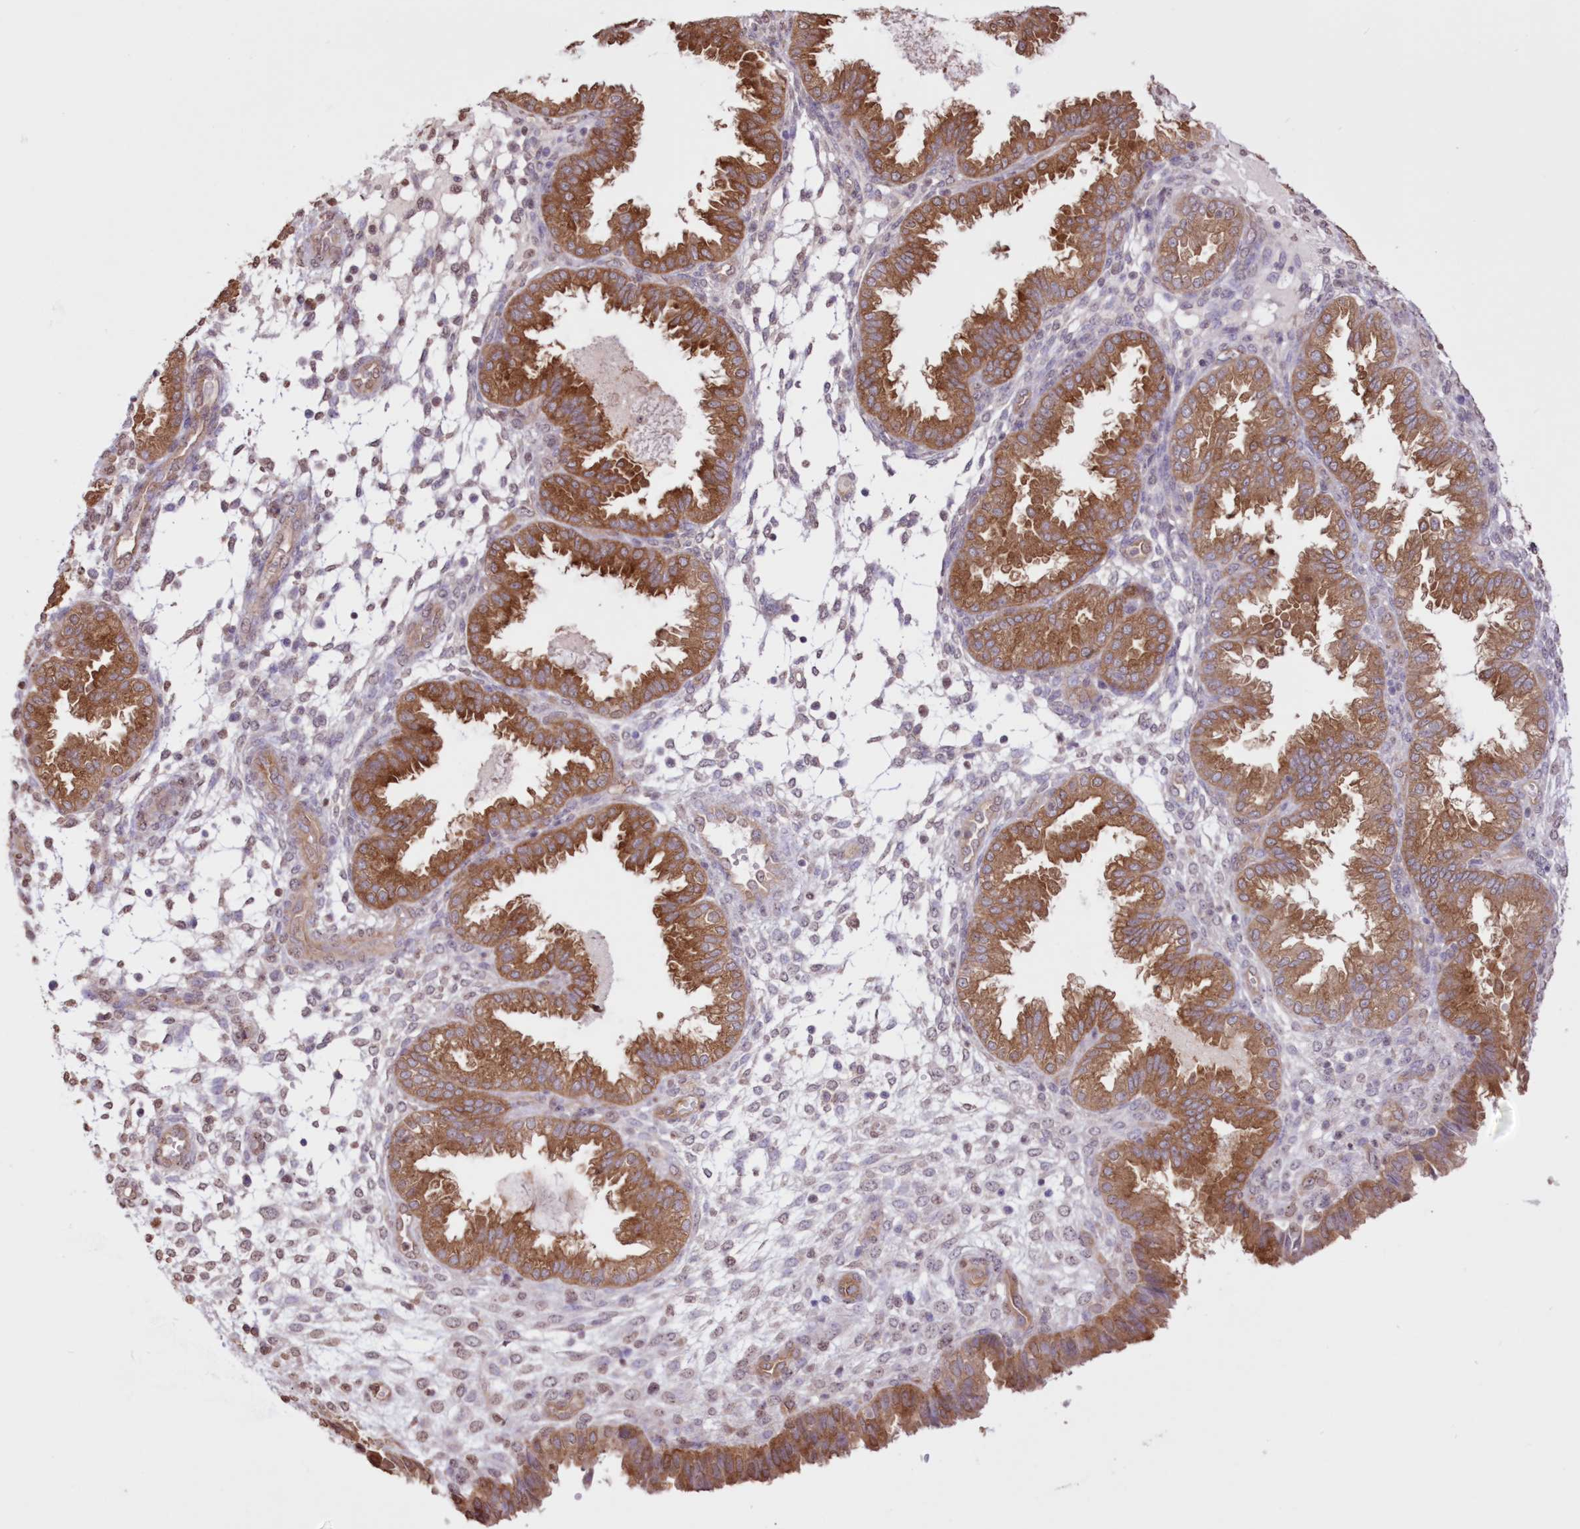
{"staining": {"intensity": "negative", "quantity": "none", "location": "none"}, "tissue": "endometrium", "cell_type": "Cells in endometrial stroma", "image_type": "normal", "snomed": [{"axis": "morphology", "description": "Normal tissue, NOS"}, {"axis": "topography", "description": "Endometrium"}], "caption": "This histopathology image is of unremarkable endometrium stained with immunohistochemistry (IHC) to label a protein in brown with the nuclei are counter-stained blue. There is no expression in cells in endometrial stroma.", "gene": "FCHO2", "patient": {"sex": "female", "age": 33}}